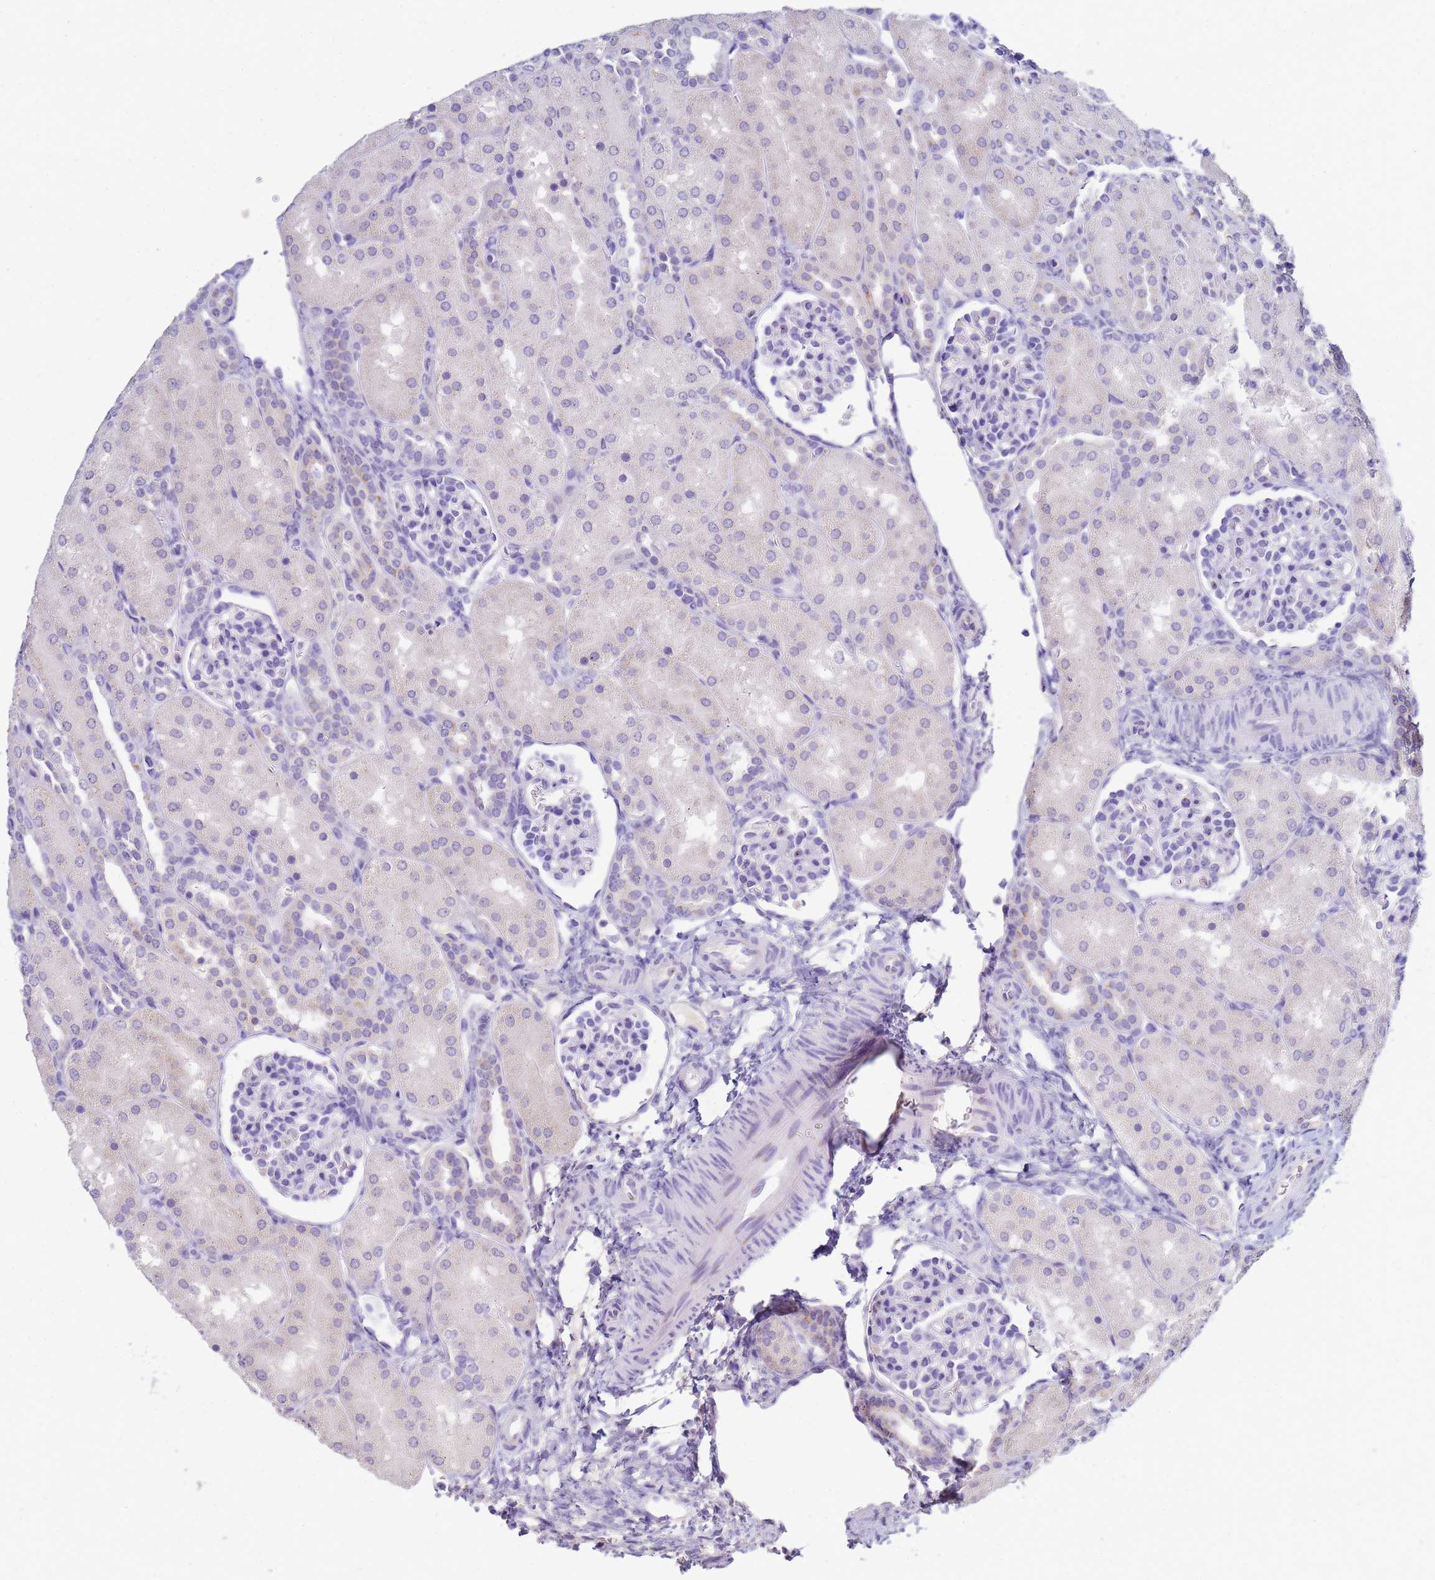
{"staining": {"intensity": "negative", "quantity": "none", "location": "none"}, "tissue": "kidney", "cell_type": "Cells in glomeruli", "image_type": "normal", "snomed": [{"axis": "morphology", "description": "Normal tissue, NOS"}, {"axis": "topography", "description": "Kidney"}], "caption": "Immunohistochemistry (IHC) photomicrograph of benign kidney: kidney stained with DAB exhibits no significant protein staining in cells in glomeruli. (DAB (3,3'-diaminobenzidine) immunohistochemistry (IHC) visualized using brightfield microscopy, high magnification).", "gene": "B3GNT8", "patient": {"sex": "male", "age": 1}}